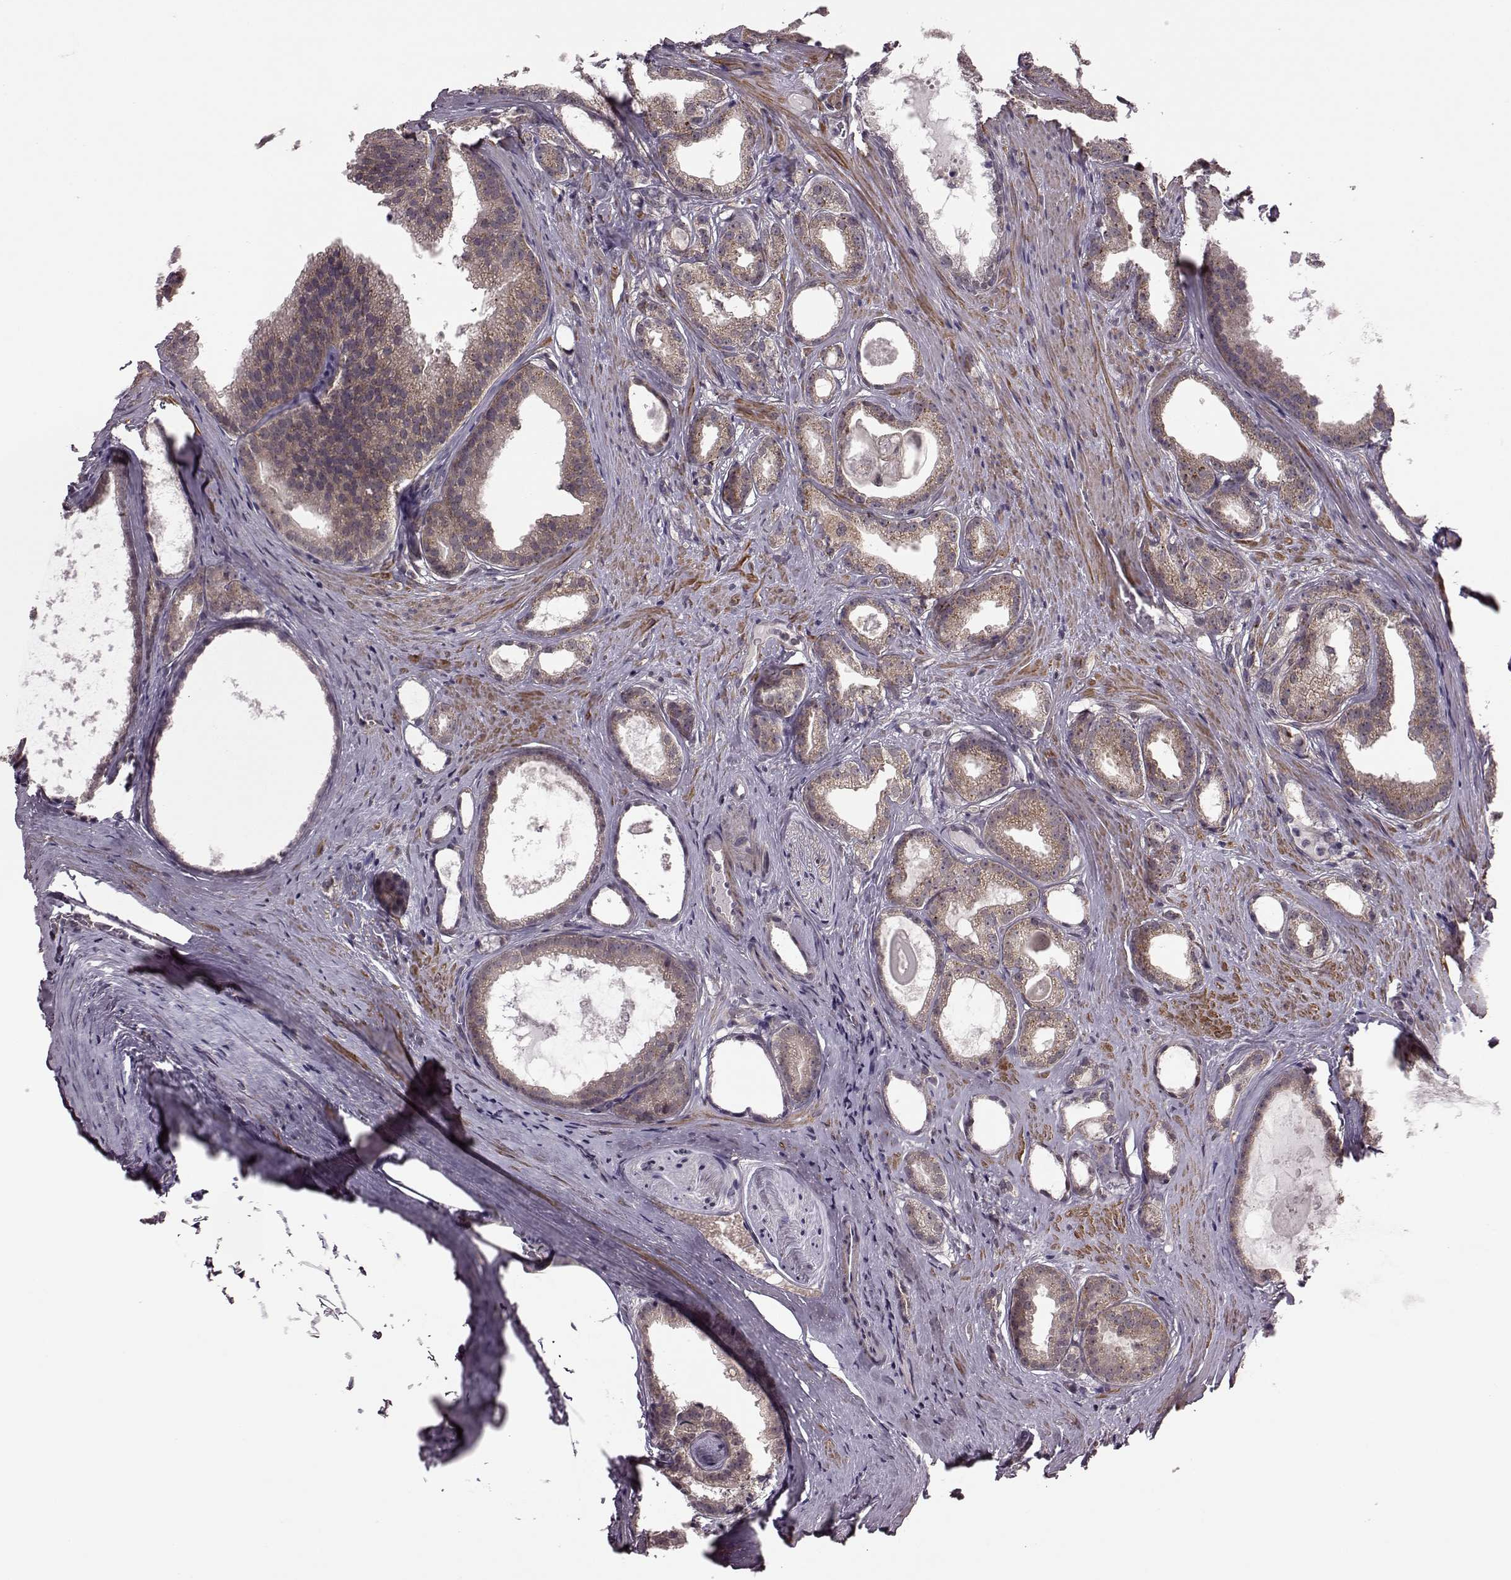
{"staining": {"intensity": "moderate", "quantity": ">75%", "location": "cytoplasmic/membranous"}, "tissue": "prostate cancer", "cell_type": "Tumor cells", "image_type": "cancer", "snomed": [{"axis": "morphology", "description": "Adenocarcinoma, Low grade"}, {"axis": "topography", "description": "Prostate"}], "caption": "Protein staining of adenocarcinoma (low-grade) (prostate) tissue reveals moderate cytoplasmic/membranous staining in approximately >75% of tumor cells.", "gene": "FNIP2", "patient": {"sex": "male", "age": 65}}